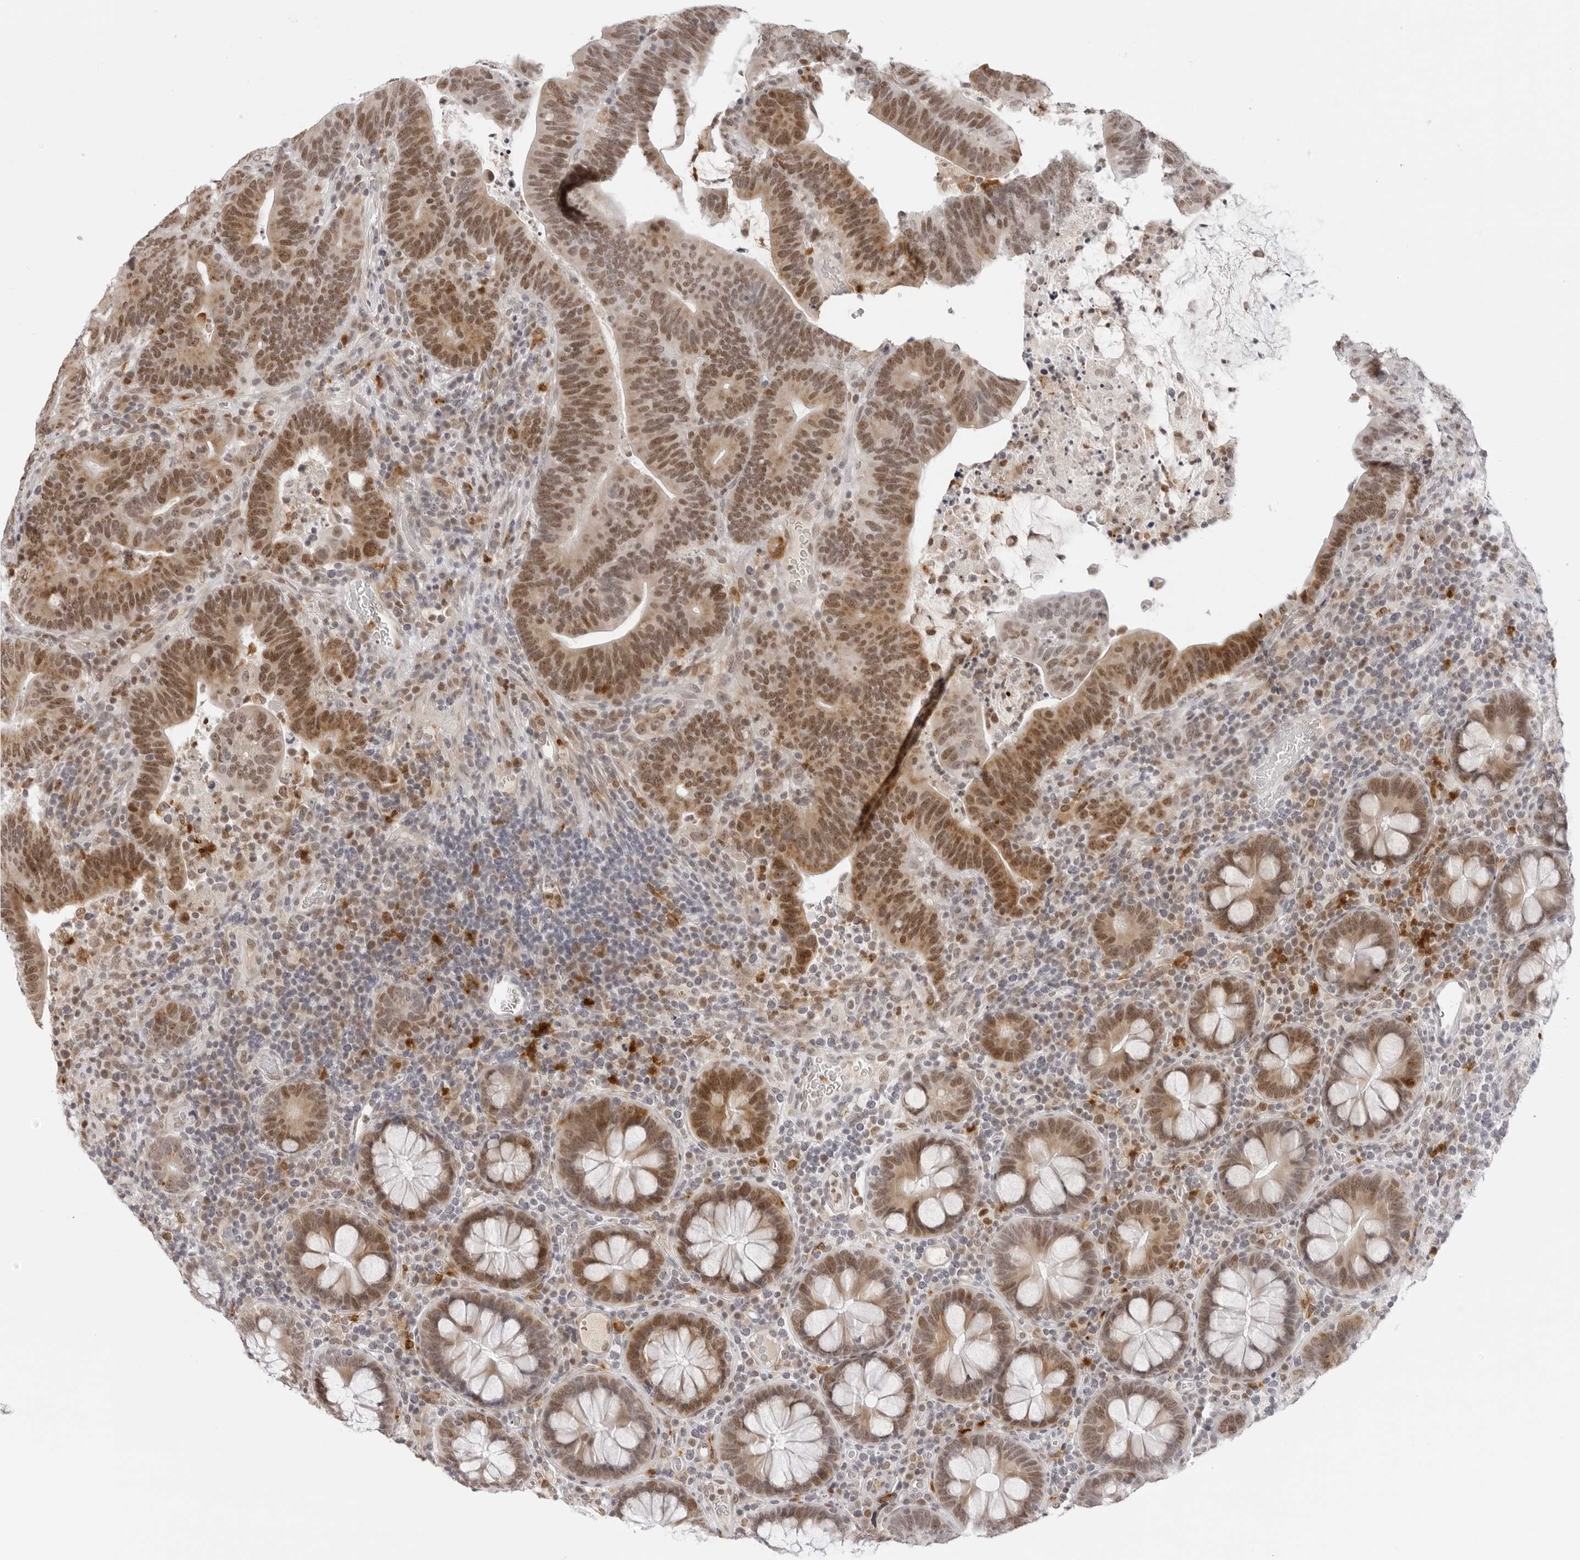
{"staining": {"intensity": "moderate", "quantity": ">75%", "location": "cytoplasmic/membranous,nuclear"}, "tissue": "colorectal cancer", "cell_type": "Tumor cells", "image_type": "cancer", "snomed": [{"axis": "morphology", "description": "Adenocarcinoma, NOS"}, {"axis": "topography", "description": "Colon"}], "caption": "Tumor cells demonstrate moderate cytoplasmic/membranous and nuclear positivity in about >75% of cells in colorectal cancer.", "gene": "MSH6", "patient": {"sex": "female", "age": 66}}